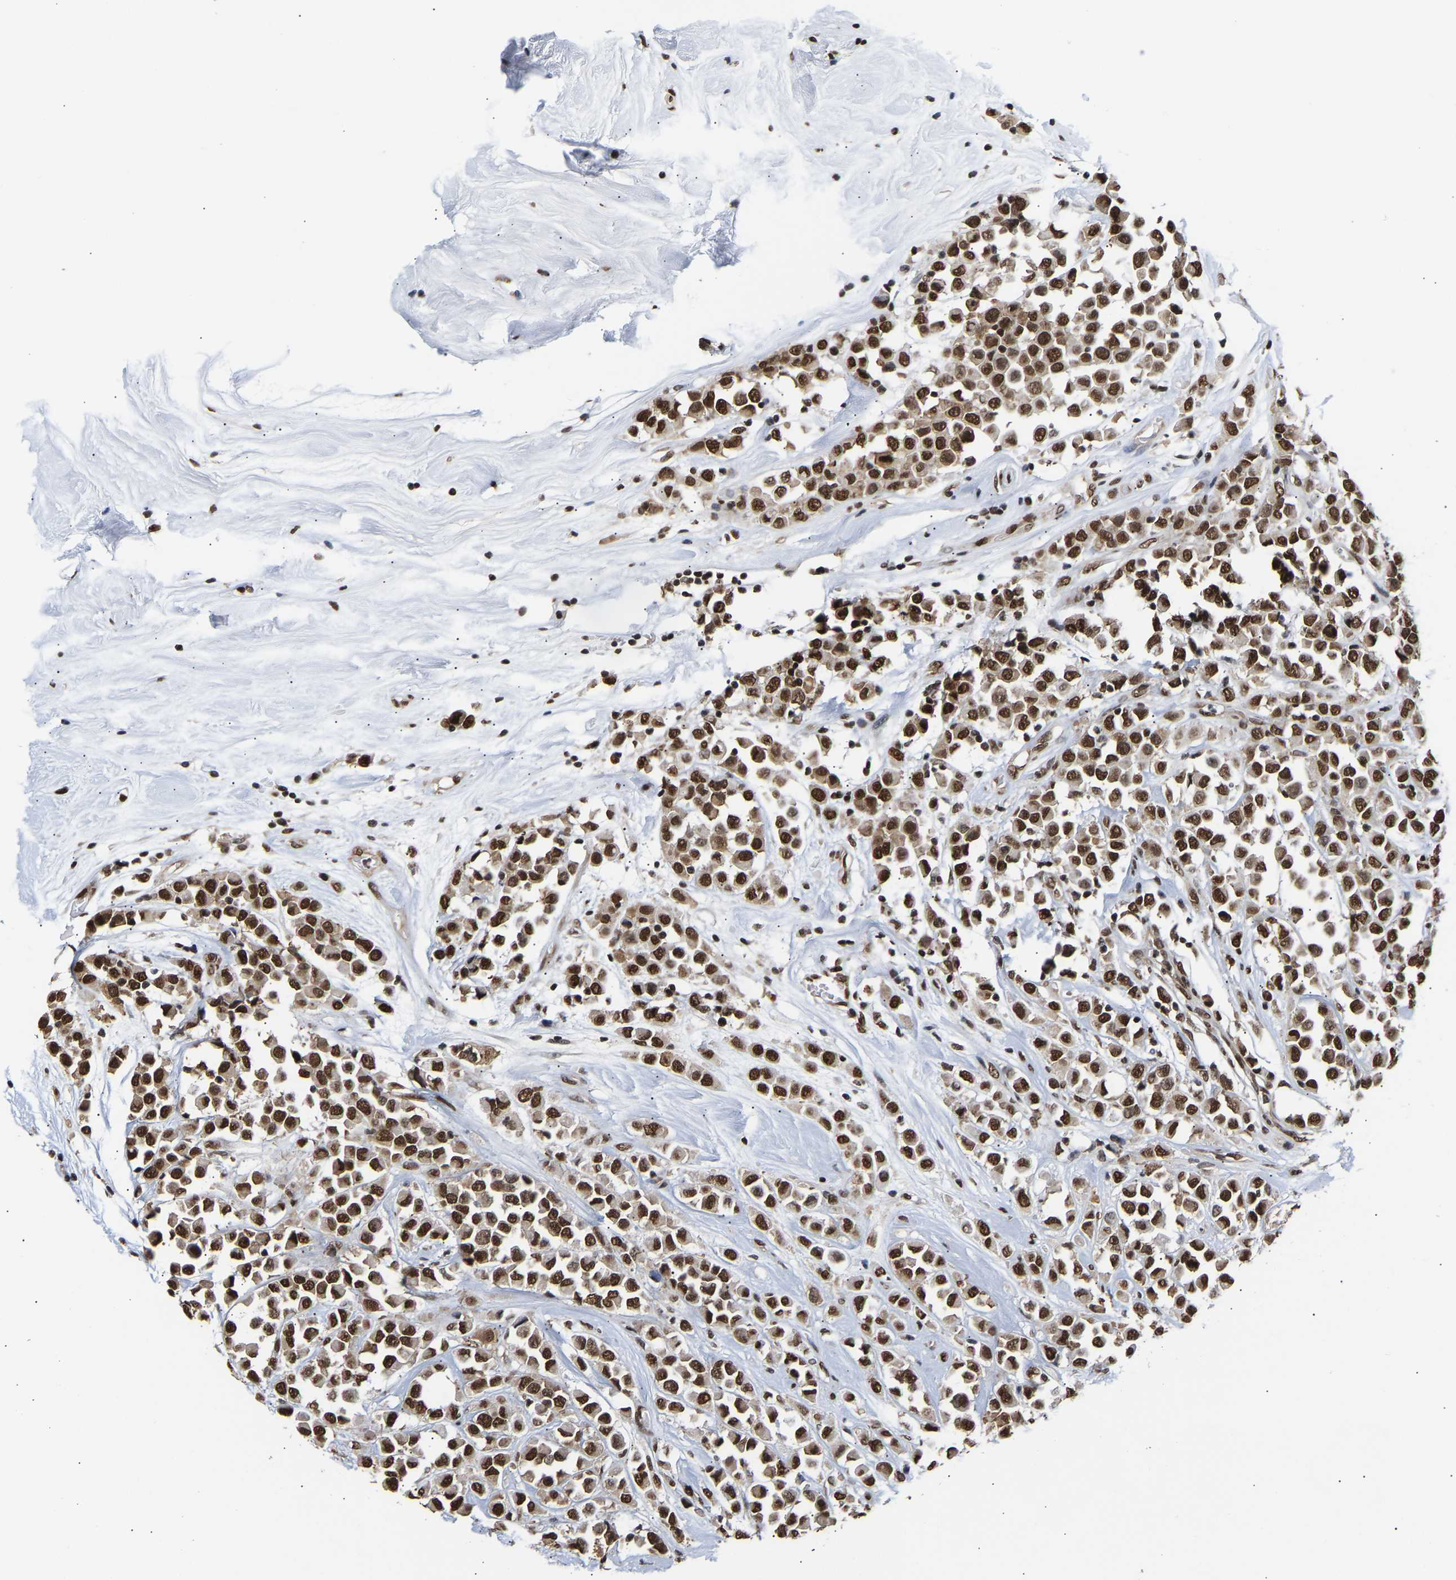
{"staining": {"intensity": "strong", "quantity": ">75%", "location": "nuclear"}, "tissue": "breast cancer", "cell_type": "Tumor cells", "image_type": "cancer", "snomed": [{"axis": "morphology", "description": "Duct carcinoma"}, {"axis": "topography", "description": "Breast"}], "caption": "Breast cancer (intraductal carcinoma) was stained to show a protein in brown. There is high levels of strong nuclear expression in approximately >75% of tumor cells. The staining was performed using DAB to visualize the protein expression in brown, while the nuclei were stained in blue with hematoxylin (Magnification: 20x).", "gene": "PSIP1", "patient": {"sex": "female", "age": 61}}